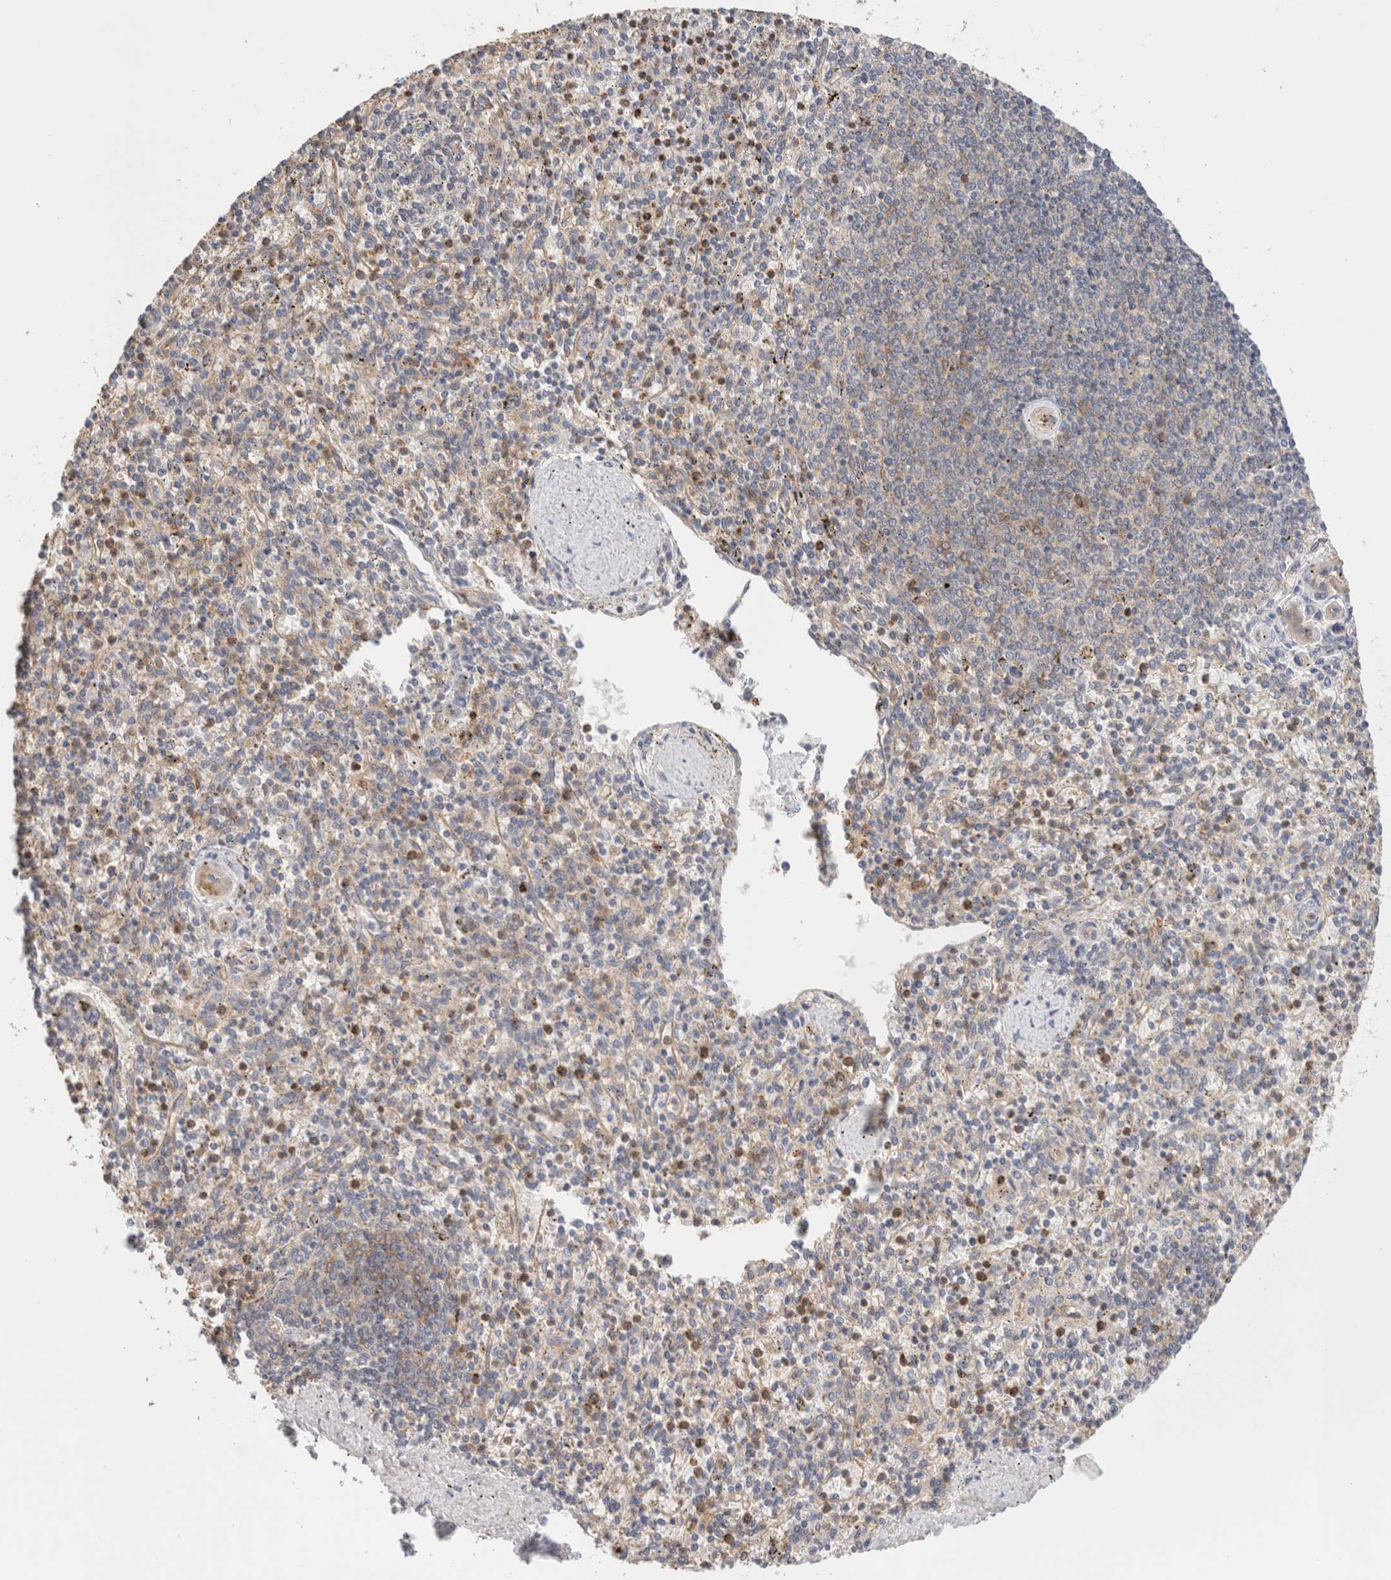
{"staining": {"intensity": "moderate", "quantity": "25%-75%", "location": "cytoplasmic/membranous"}, "tissue": "spleen", "cell_type": "Cells in red pulp", "image_type": "normal", "snomed": [{"axis": "morphology", "description": "Normal tissue, NOS"}, {"axis": "topography", "description": "Spleen"}], "caption": "Protein expression by IHC exhibits moderate cytoplasmic/membranous expression in approximately 25%-75% of cells in red pulp in benign spleen.", "gene": "CFAP418", "patient": {"sex": "male", "age": 72}}